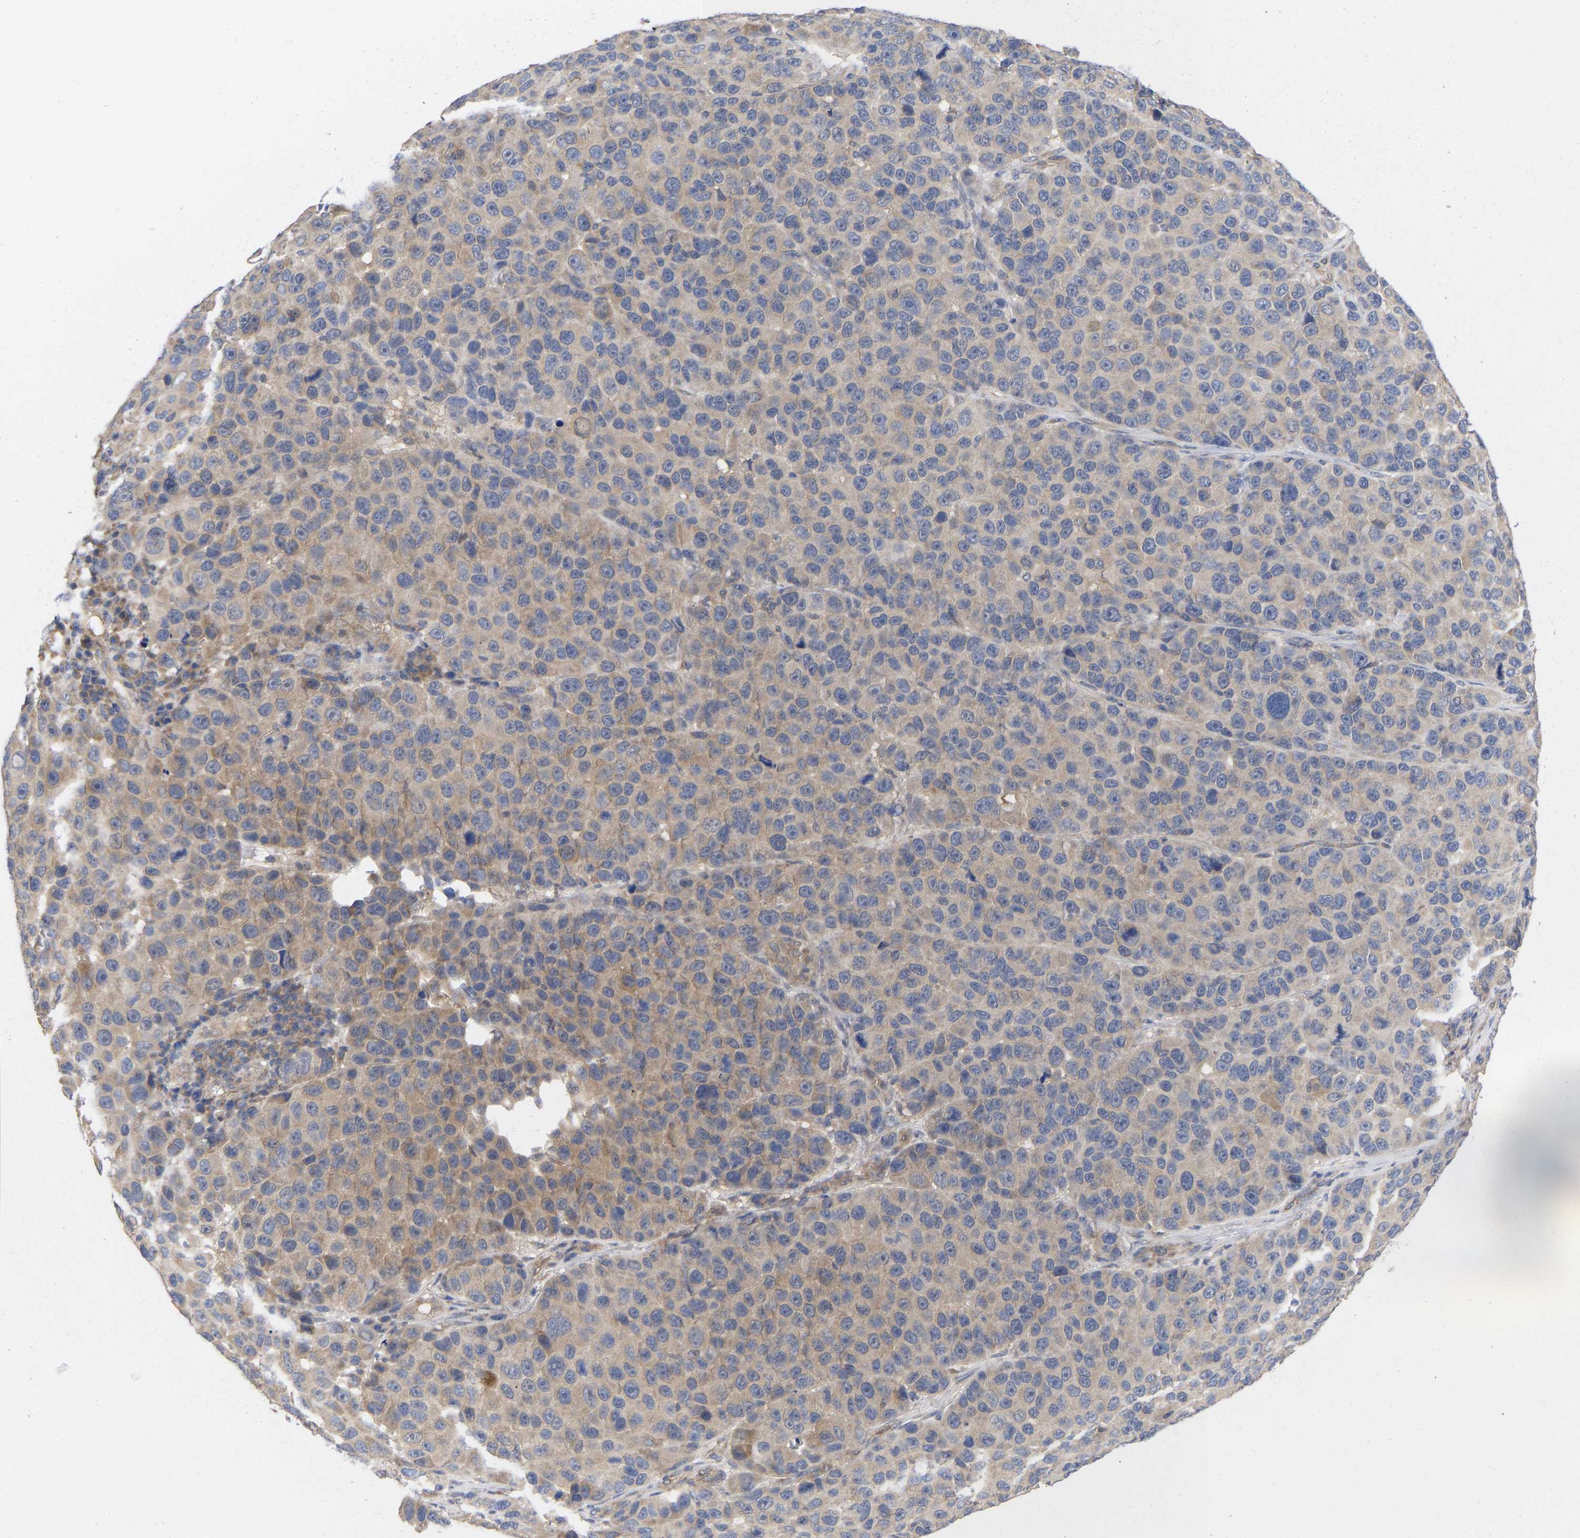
{"staining": {"intensity": "weak", "quantity": "25%-75%", "location": "cytoplasmic/membranous"}, "tissue": "melanoma", "cell_type": "Tumor cells", "image_type": "cancer", "snomed": [{"axis": "morphology", "description": "Malignant melanoma, NOS"}, {"axis": "topography", "description": "Skin"}], "caption": "Immunohistochemical staining of melanoma reveals low levels of weak cytoplasmic/membranous expression in approximately 25%-75% of tumor cells.", "gene": "MAP2K3", "patient": {"sex": "male", "age": 53}}